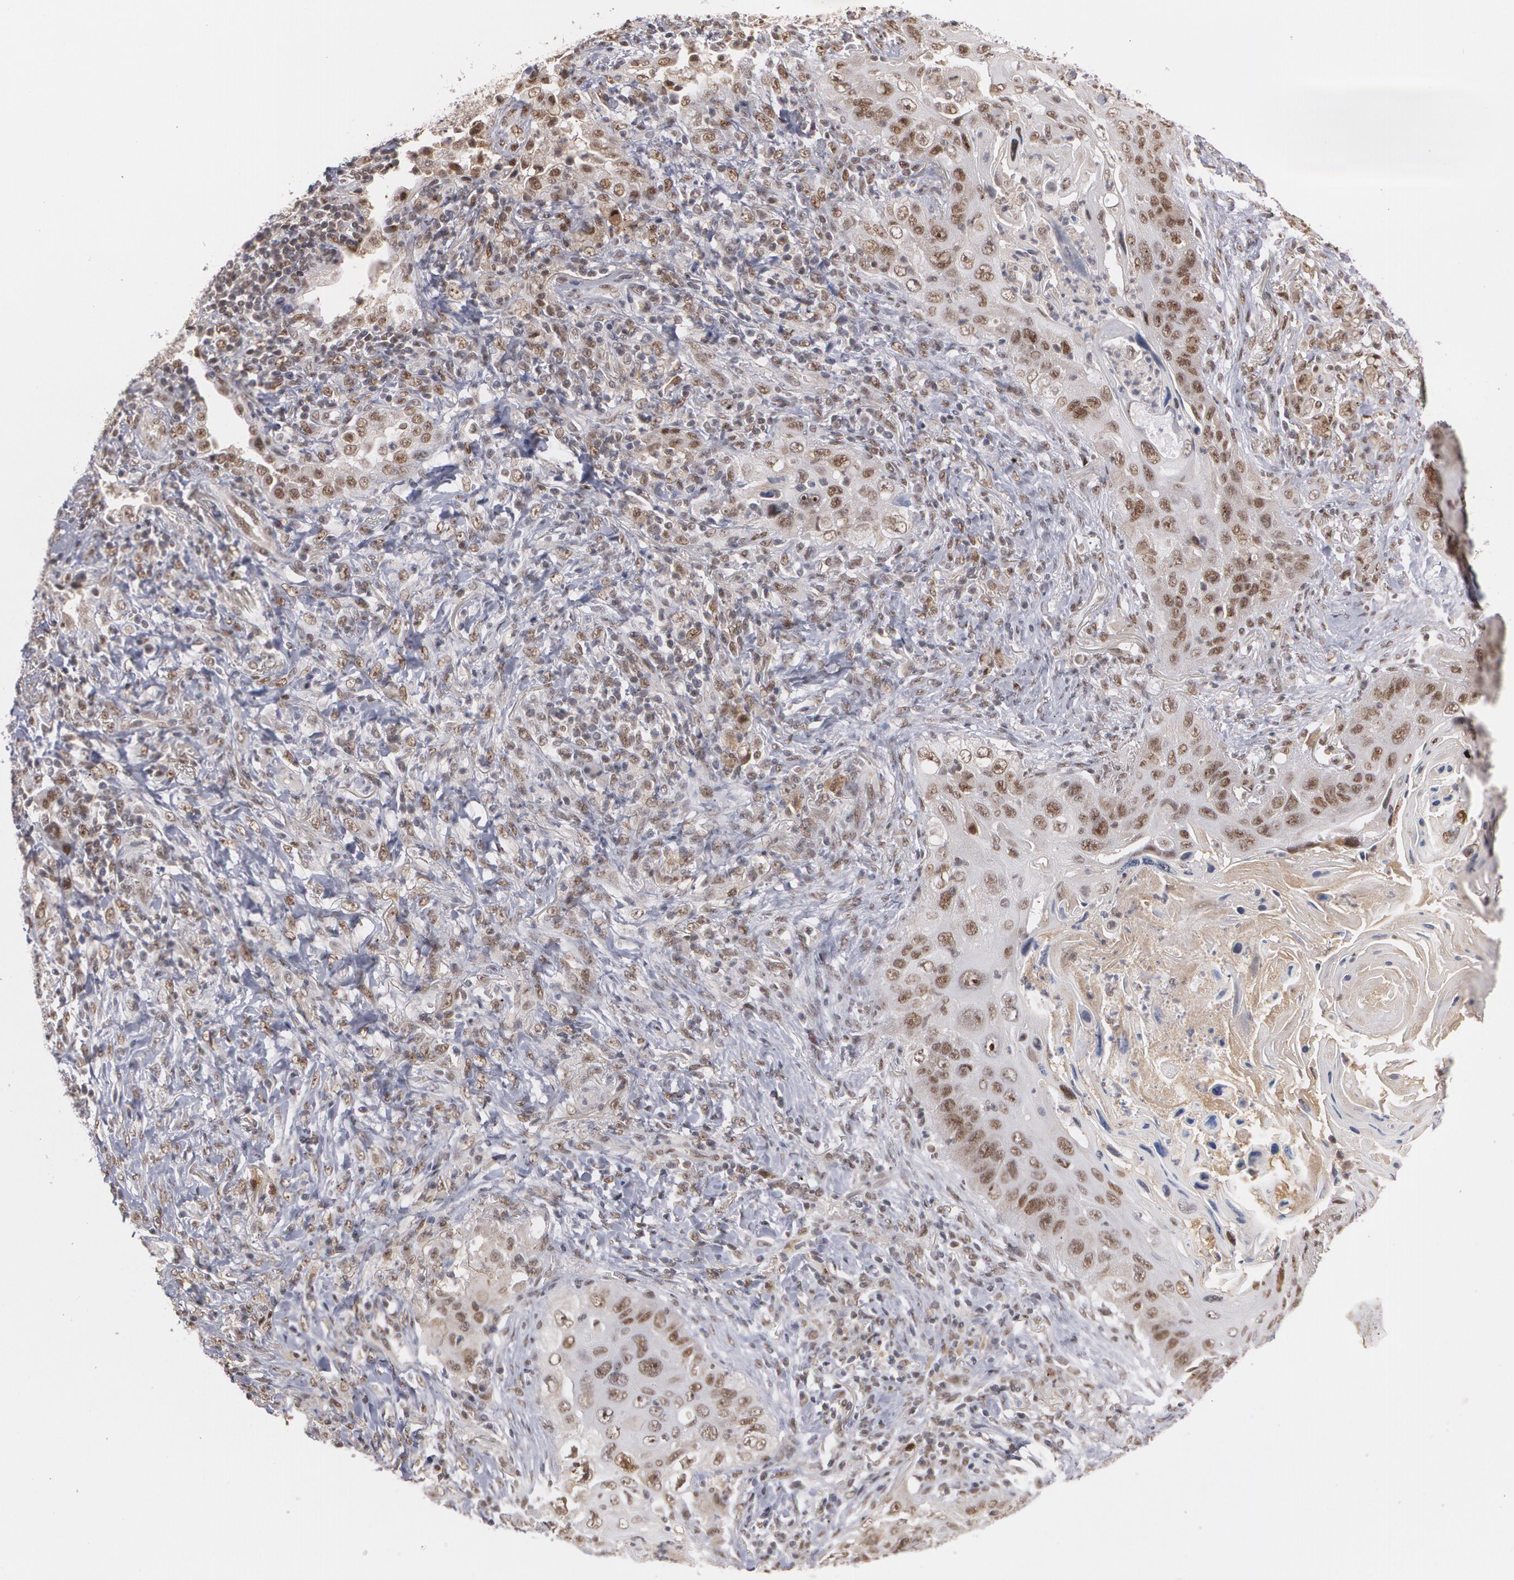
{"staining": {"intensity": "moderate", "quantity": ">75%", "location": "nuclear"}, "tissue": "lung cancer", "cell_type": "Tumor cells", "image_type": "cancer", "snomed": [{"axis": "morphology", "description": "Squamous cell carcinoma, NOS"}, {"axis": "topography", "description": "Lung"}], "caption": "A brown stain shows moderate nuclear positivity of a protein in lung squamous cell carcinoma tumor cells.", "gene": "ZNF234", "patient": {"sex": "female", "age": 67}}